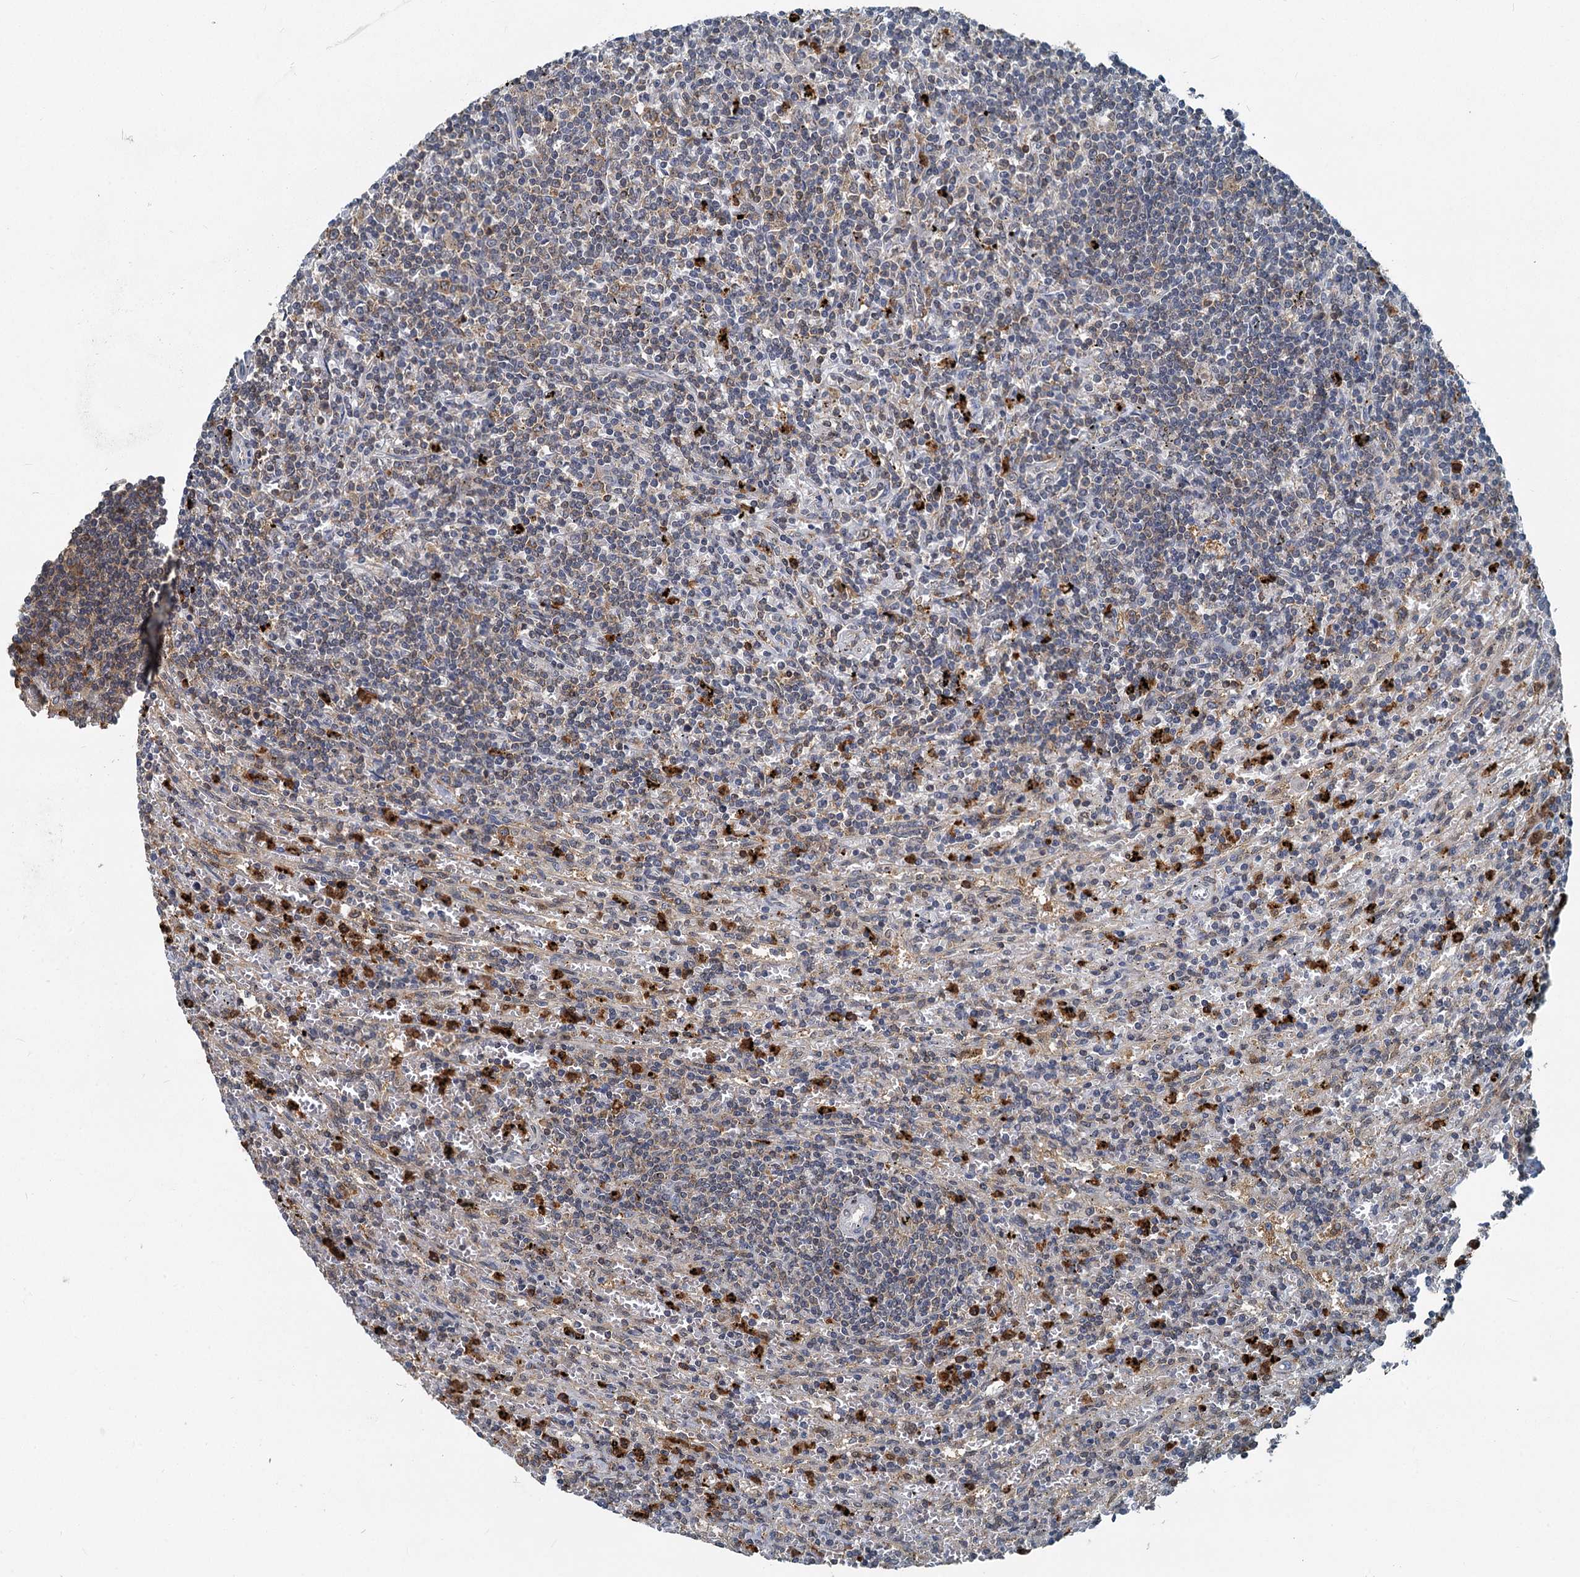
{"staining": {"intensity": "negative", "quantity": "none", "location": "none"}, "tissue": "lymphoma", "cell_type": "Tumor cells", "image_type": "cancer", "snomed": [{"axis": "morphology", "description": "Malignant lymphoma, non-Hodgkin's type, Low grade"}, {"axis": "topography", "description": "Spleen"}], "caption": "A micrograph of low-grade malignant lymphoma, non-Hodgkin's type stained for a protein reveals no brown staining in tumor cells. (IHC, brightfield microscopy, high magnification).", "gene": "GPI", "patient": {"sex": "male", "age": 76}}